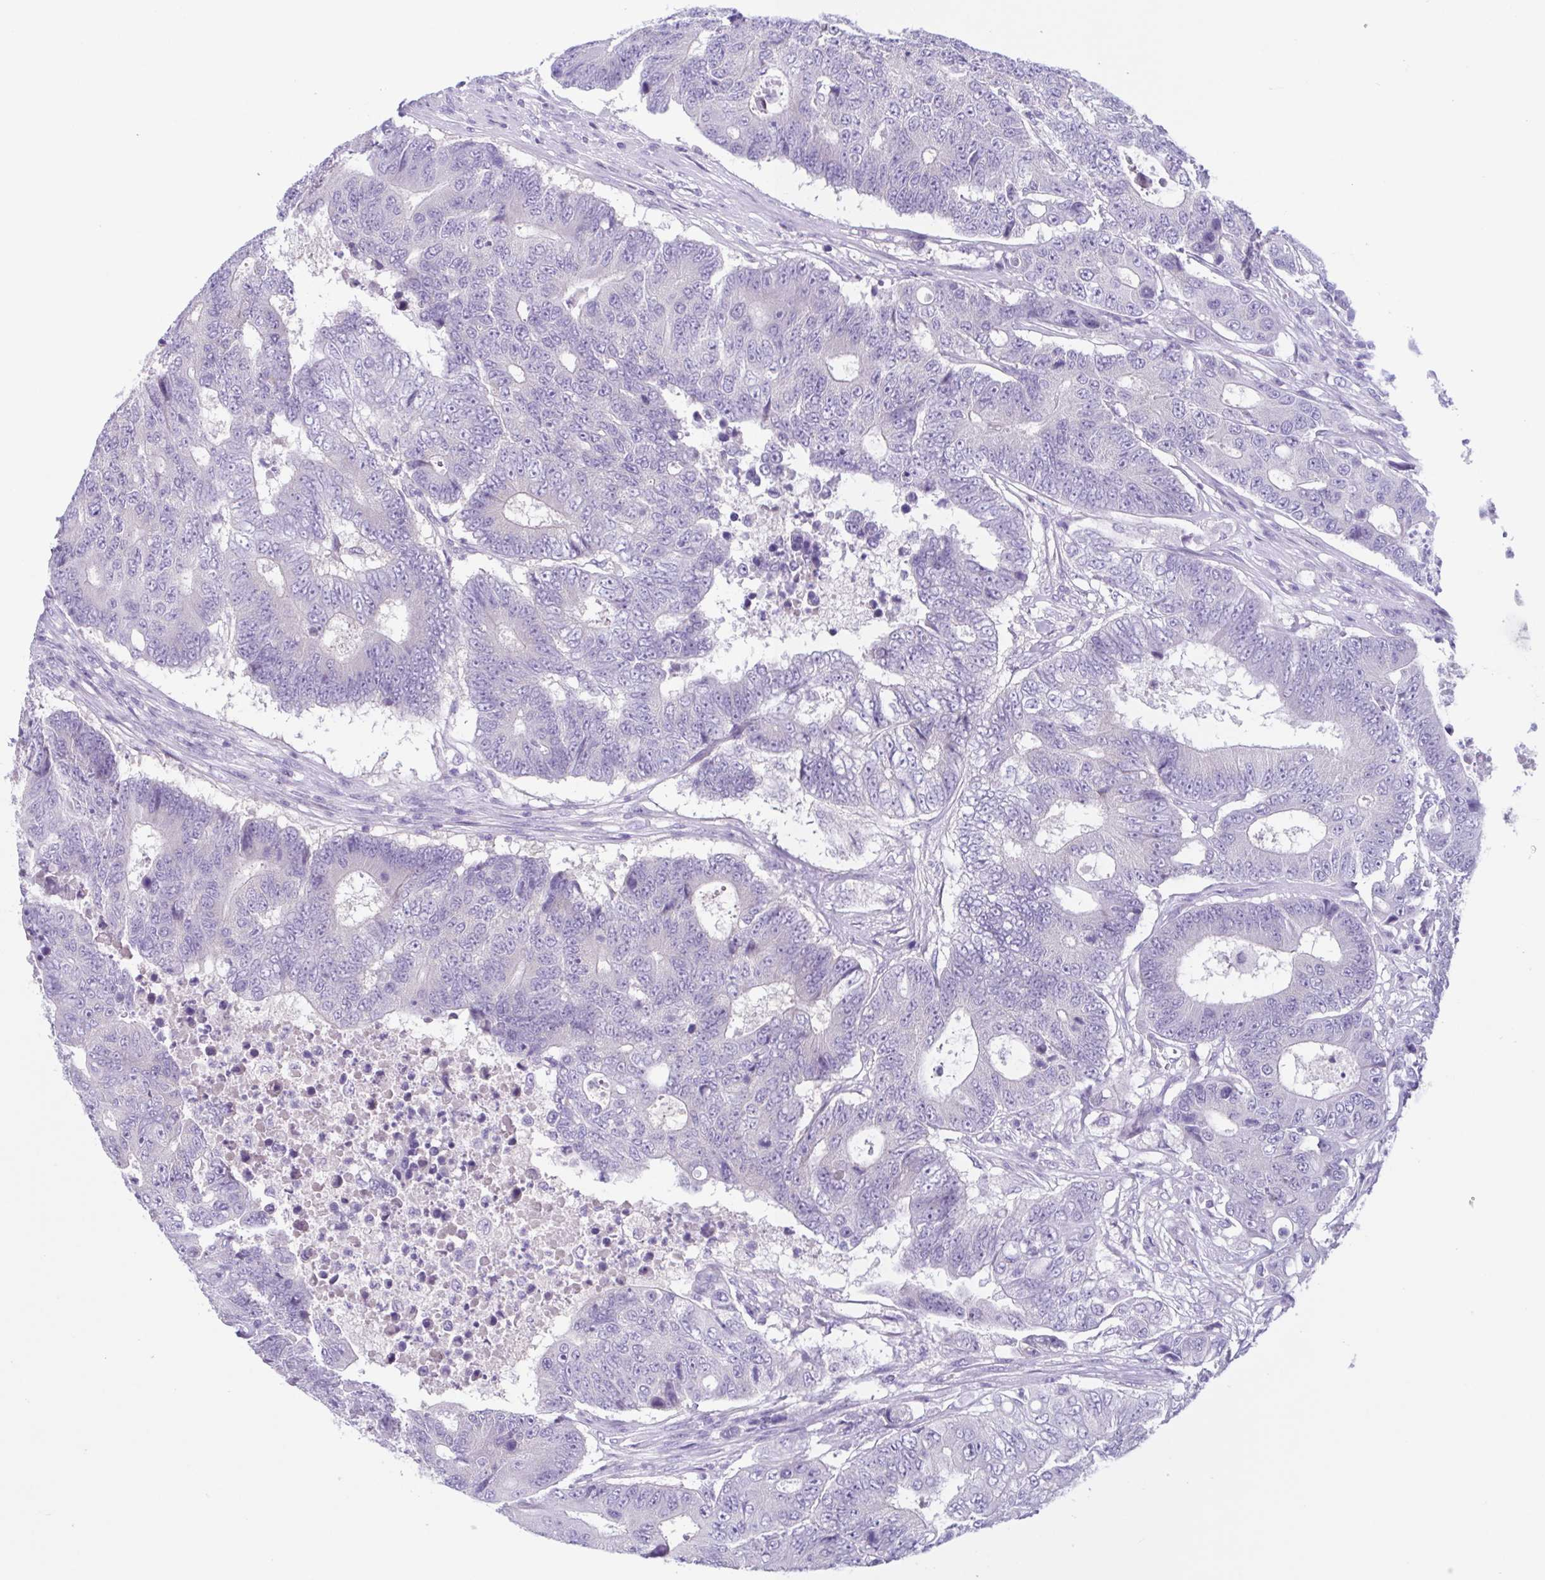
{"staining": {"intensity": "negative", "quantity": "none", "location": "none"}, "tissue": "colorectal cancer", "cell_type": "Tumor cells", "image_type": "cancer", "snomed": [{"axis": "morphology", "description": "Adenocarcinoma, NOS"}, {"axis": "topography", "description": "Colon"}], "caption": "Adenocarcinoma (colorectal) stained for a protein using immunohistochemistry (IHC) shows no positivity tumor cells.", "gene": "INAFM1", "patient": {"sex": "female", "age": 48}}